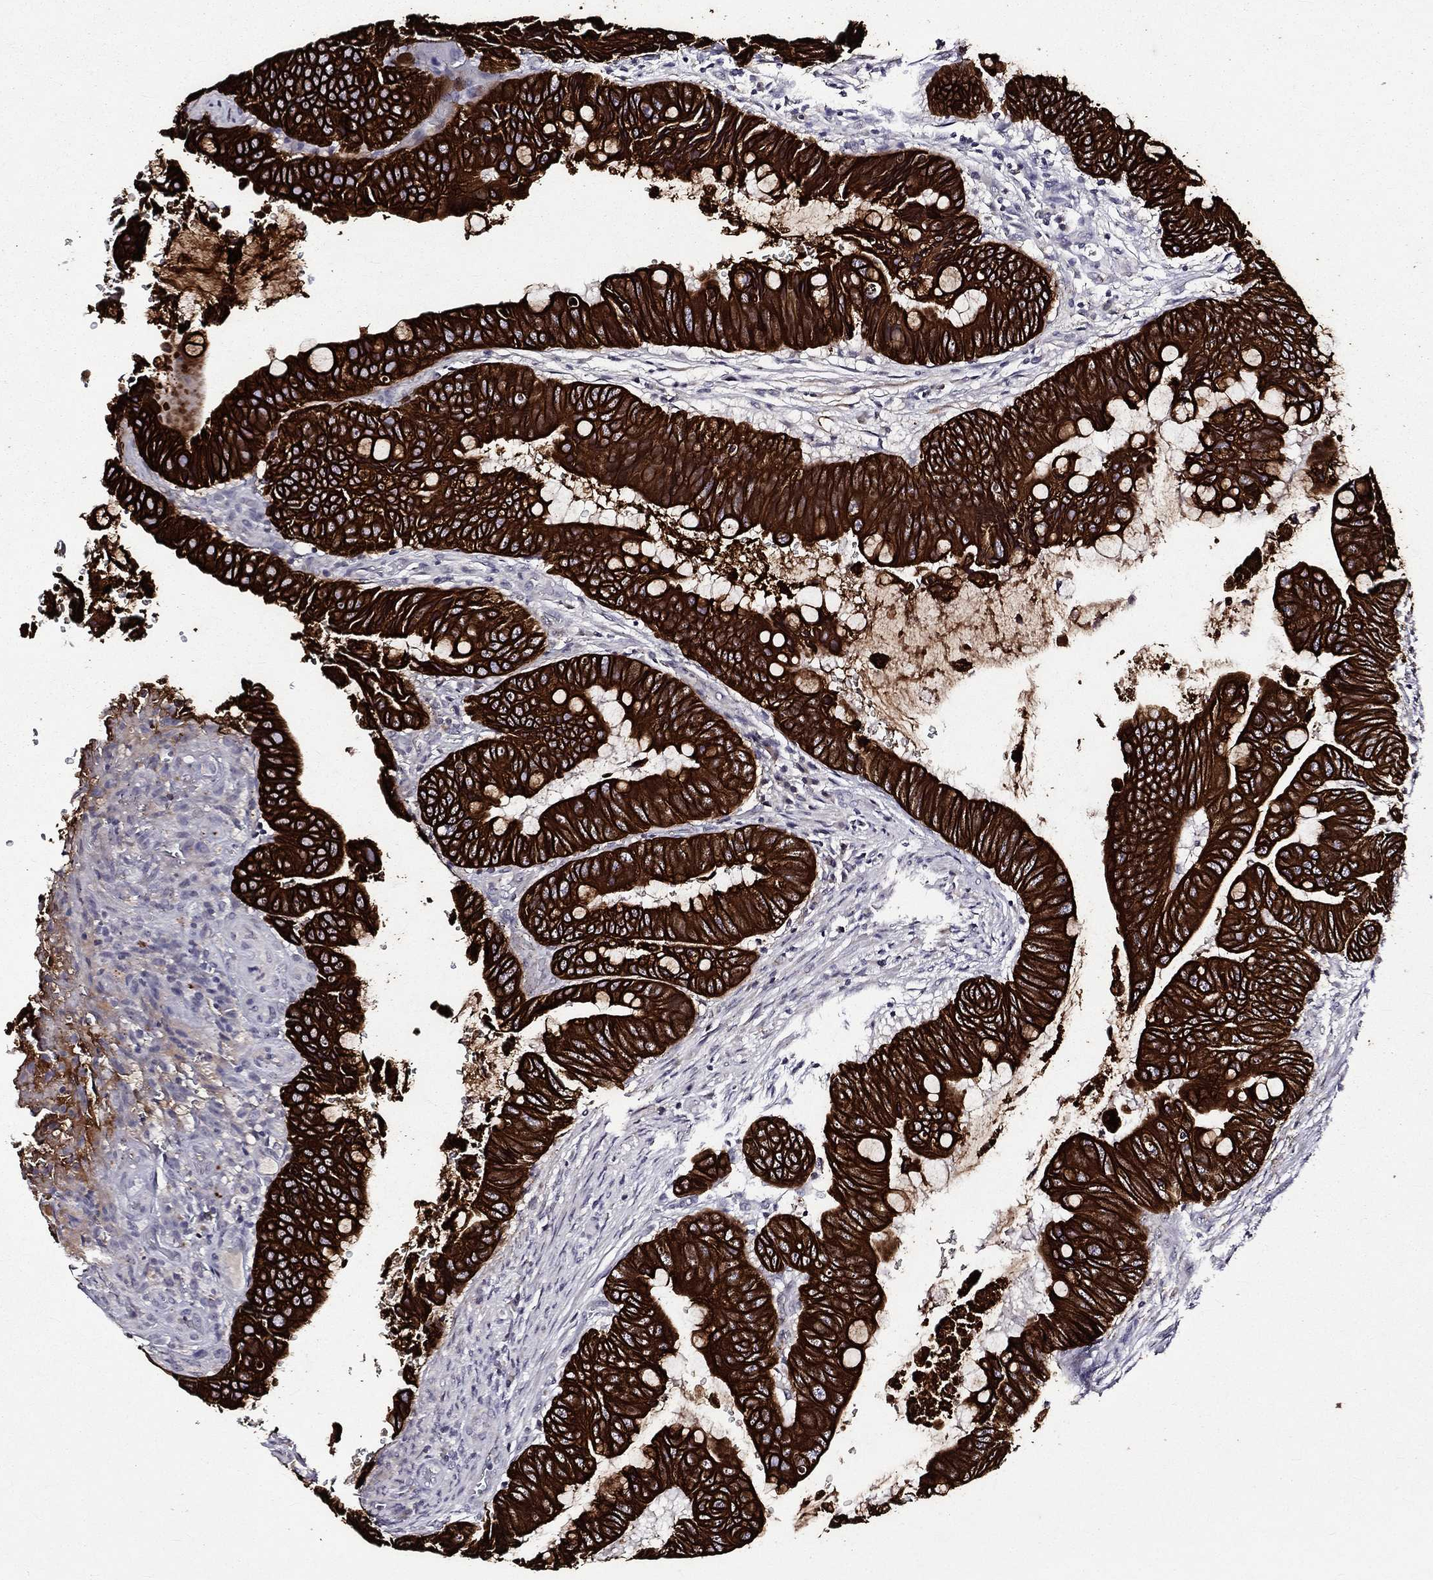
{"staining": {"intensity": "strong", "quantity": ">75%", "location": "cytoplasmic/membranous"}, "tissue": "colorectal cancer", "cell_type": "Tumor cells", "image_type": "cancer", "snomed": [{"axis": "morphology", "description": "Normal tissue, NOS"}, {"axis": "morphology", "description": "Adenocarcinoma, NOS"}, {"axis": "topography", "description": "Rectum"}, {"axis": "topography", "description": "Peripheral nerve tissue"}], "caption": "A brown stain labels strong cytoplasmic/membranous expression of a protein in human colorectal cancer tumor cells.", "gene": "KRT7", "patient": {"sex": "male", "age": 92}}